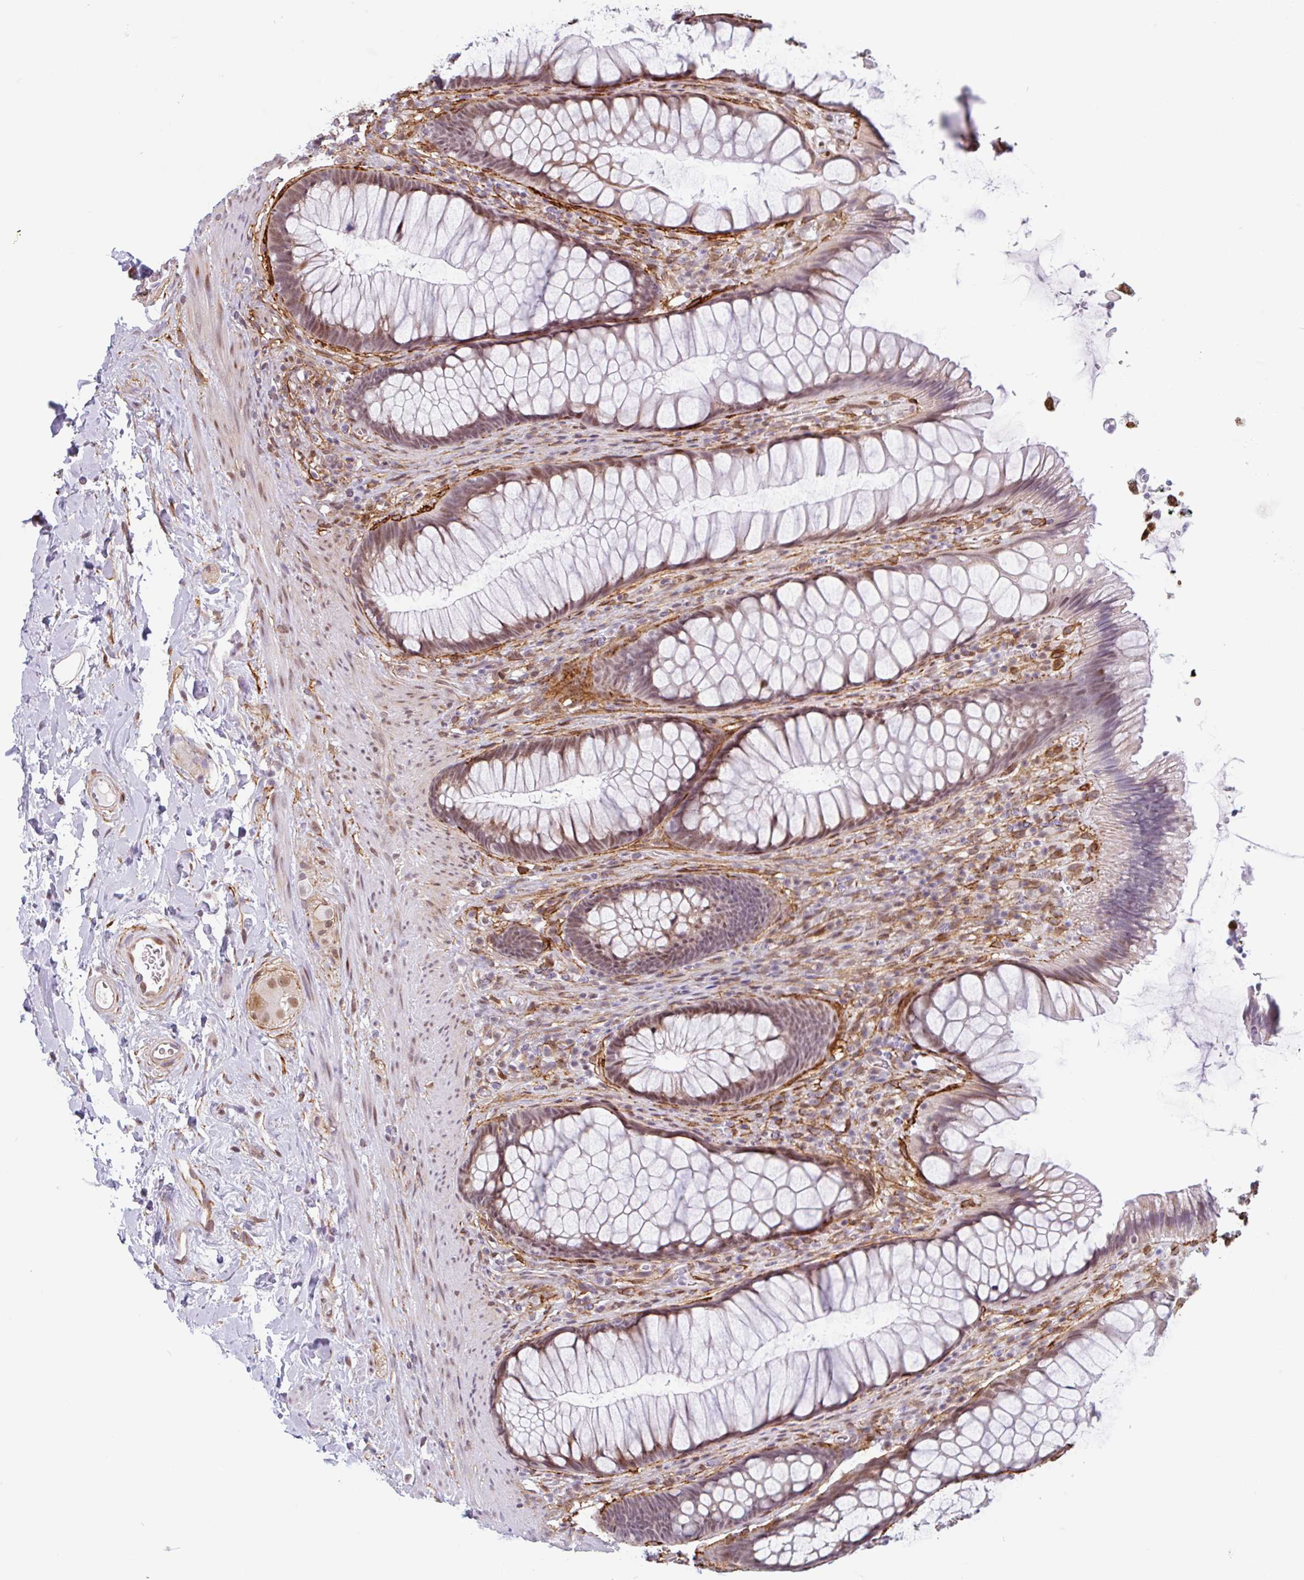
{"staining": {"intensity": "moderate", "quantity": ">75%", "location": "nuclear"}, "tissue": "rectum", "cell_type": "Glandular cells", "image_type": "normal", "snomed": [{"axis": "morphology", "description": "Normal tissue, NOS"}, {"axis": "topography", "description": "Rectum"}], "caption": "The histopathology image reveals immunohistochemical staining of normal rectum. There is moderate nuclear expression is appreciated in about >75% of glandular cells.", "gene": "TMEM119", "patient": {"sex": "male", "age": 53}}